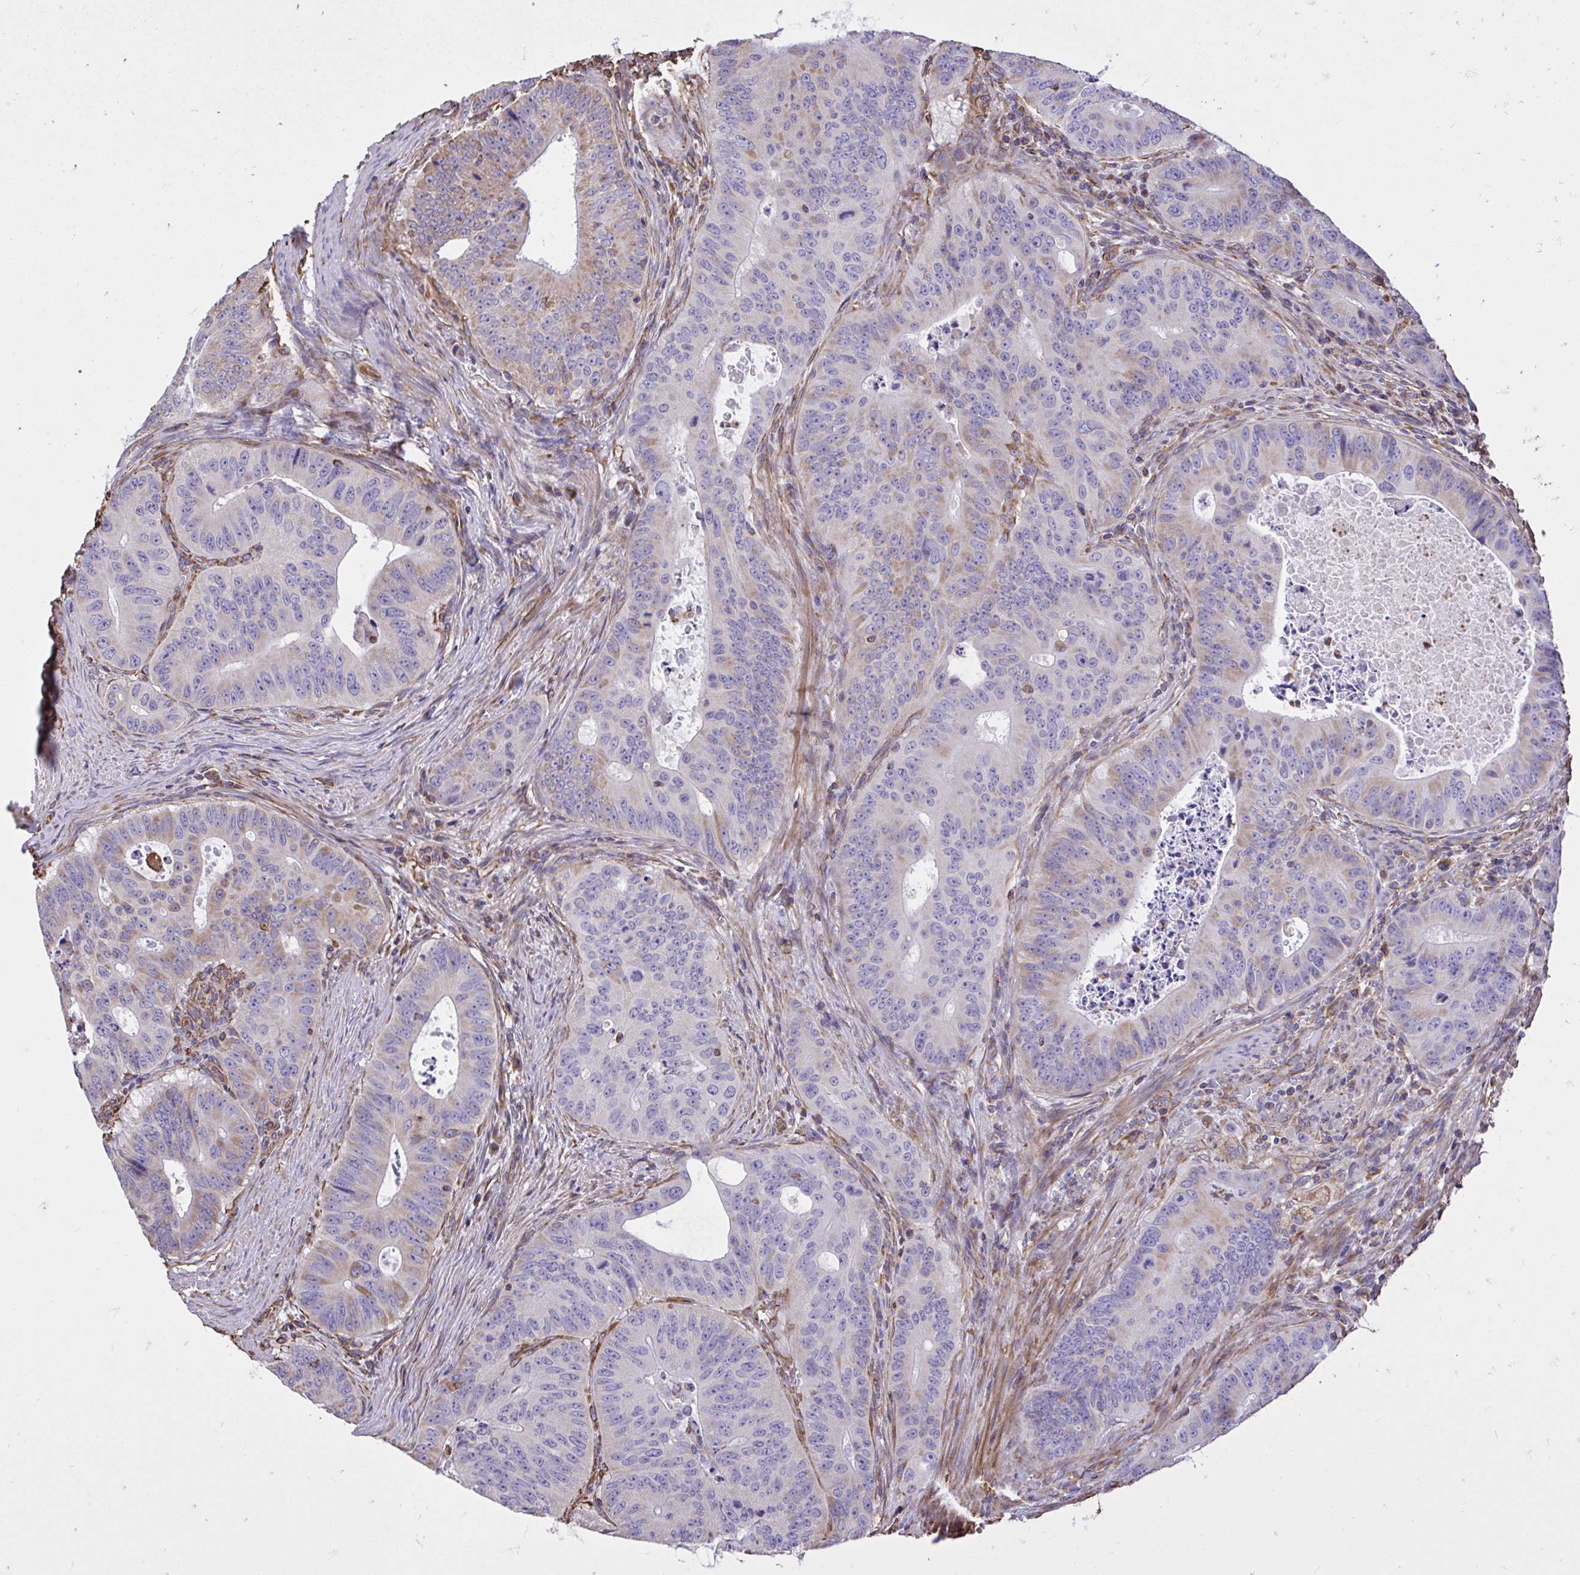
{"staining": {"intensity": "moderate", "quantity": "25%-75%", "location": "cytoplasmic/membranous"}, "tissue": "colorectal cancer", "cell_type": "Tumor cells", "image_type": "cancer", "snomed": [{"axis": "morphology", "description": "Adenocarcinoma, NOS"}, {"axis": "topography", "description": "Colon"}], "caption": "Human colorectal cancer stained for a protein (brown) exhibits moderate cytoplasmic/membranous positive expression in approximately 25%-75% of tumor cells.", "gene": "RNF103", "patient": {"sex": "male", "age": 62}}